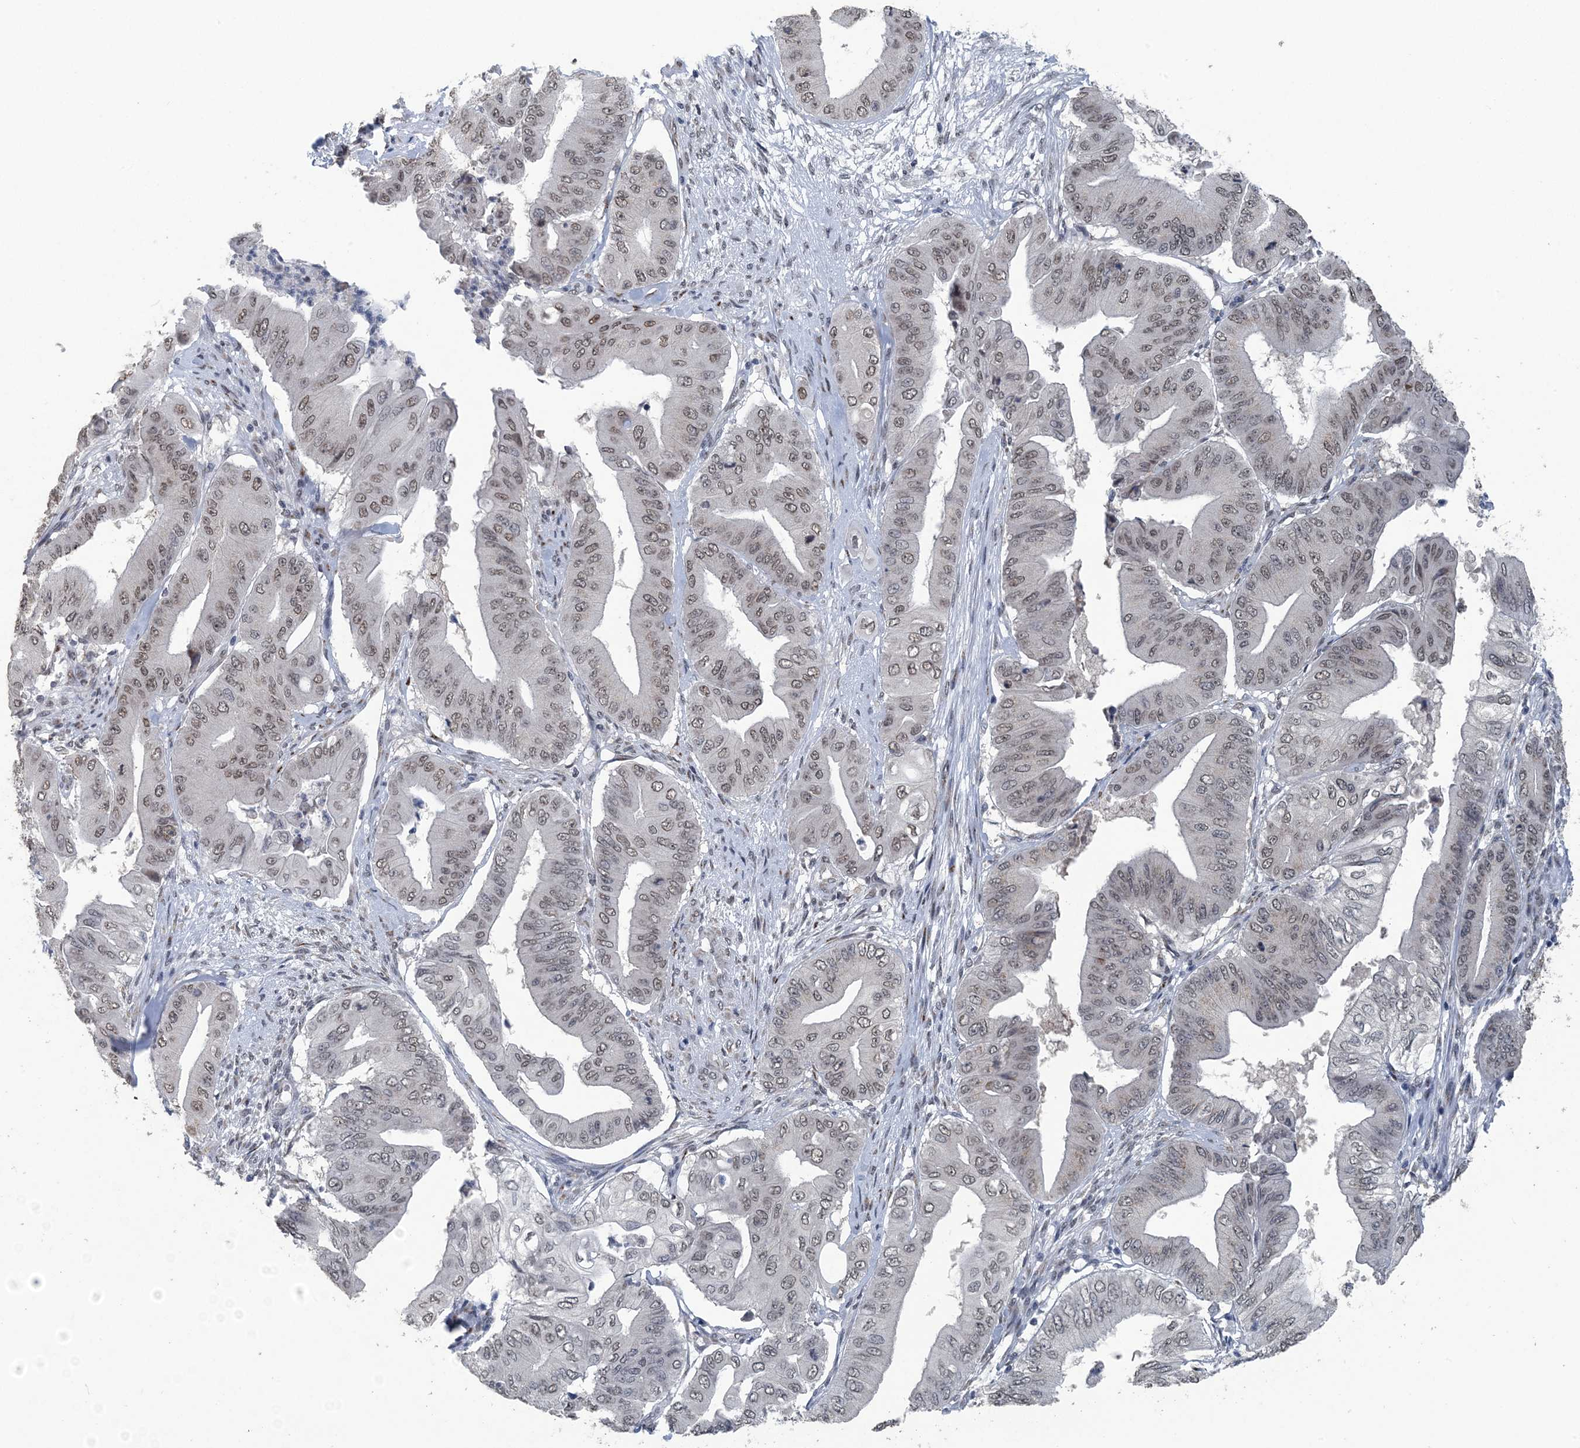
{"staining": {"intensity": "moderate", "quantity": "25%-75%", "location": "nuclear"}, "tissue": "pancreatic cancer", "cell_type": "Tumor cells", "image_type": "cancer", "snomed": [{"axis": "morphology", "description": "Adenocarcinoma, NOS"}, {"axis": "topography", "description": "Pancreas"}], "caption": "Adenocarcinoma (pancreatic) stained with a protein marker demonstrates moderate staining in tumor cells.", "gene": "MBD2", "patient": {"sex": "female", "age": 77}}